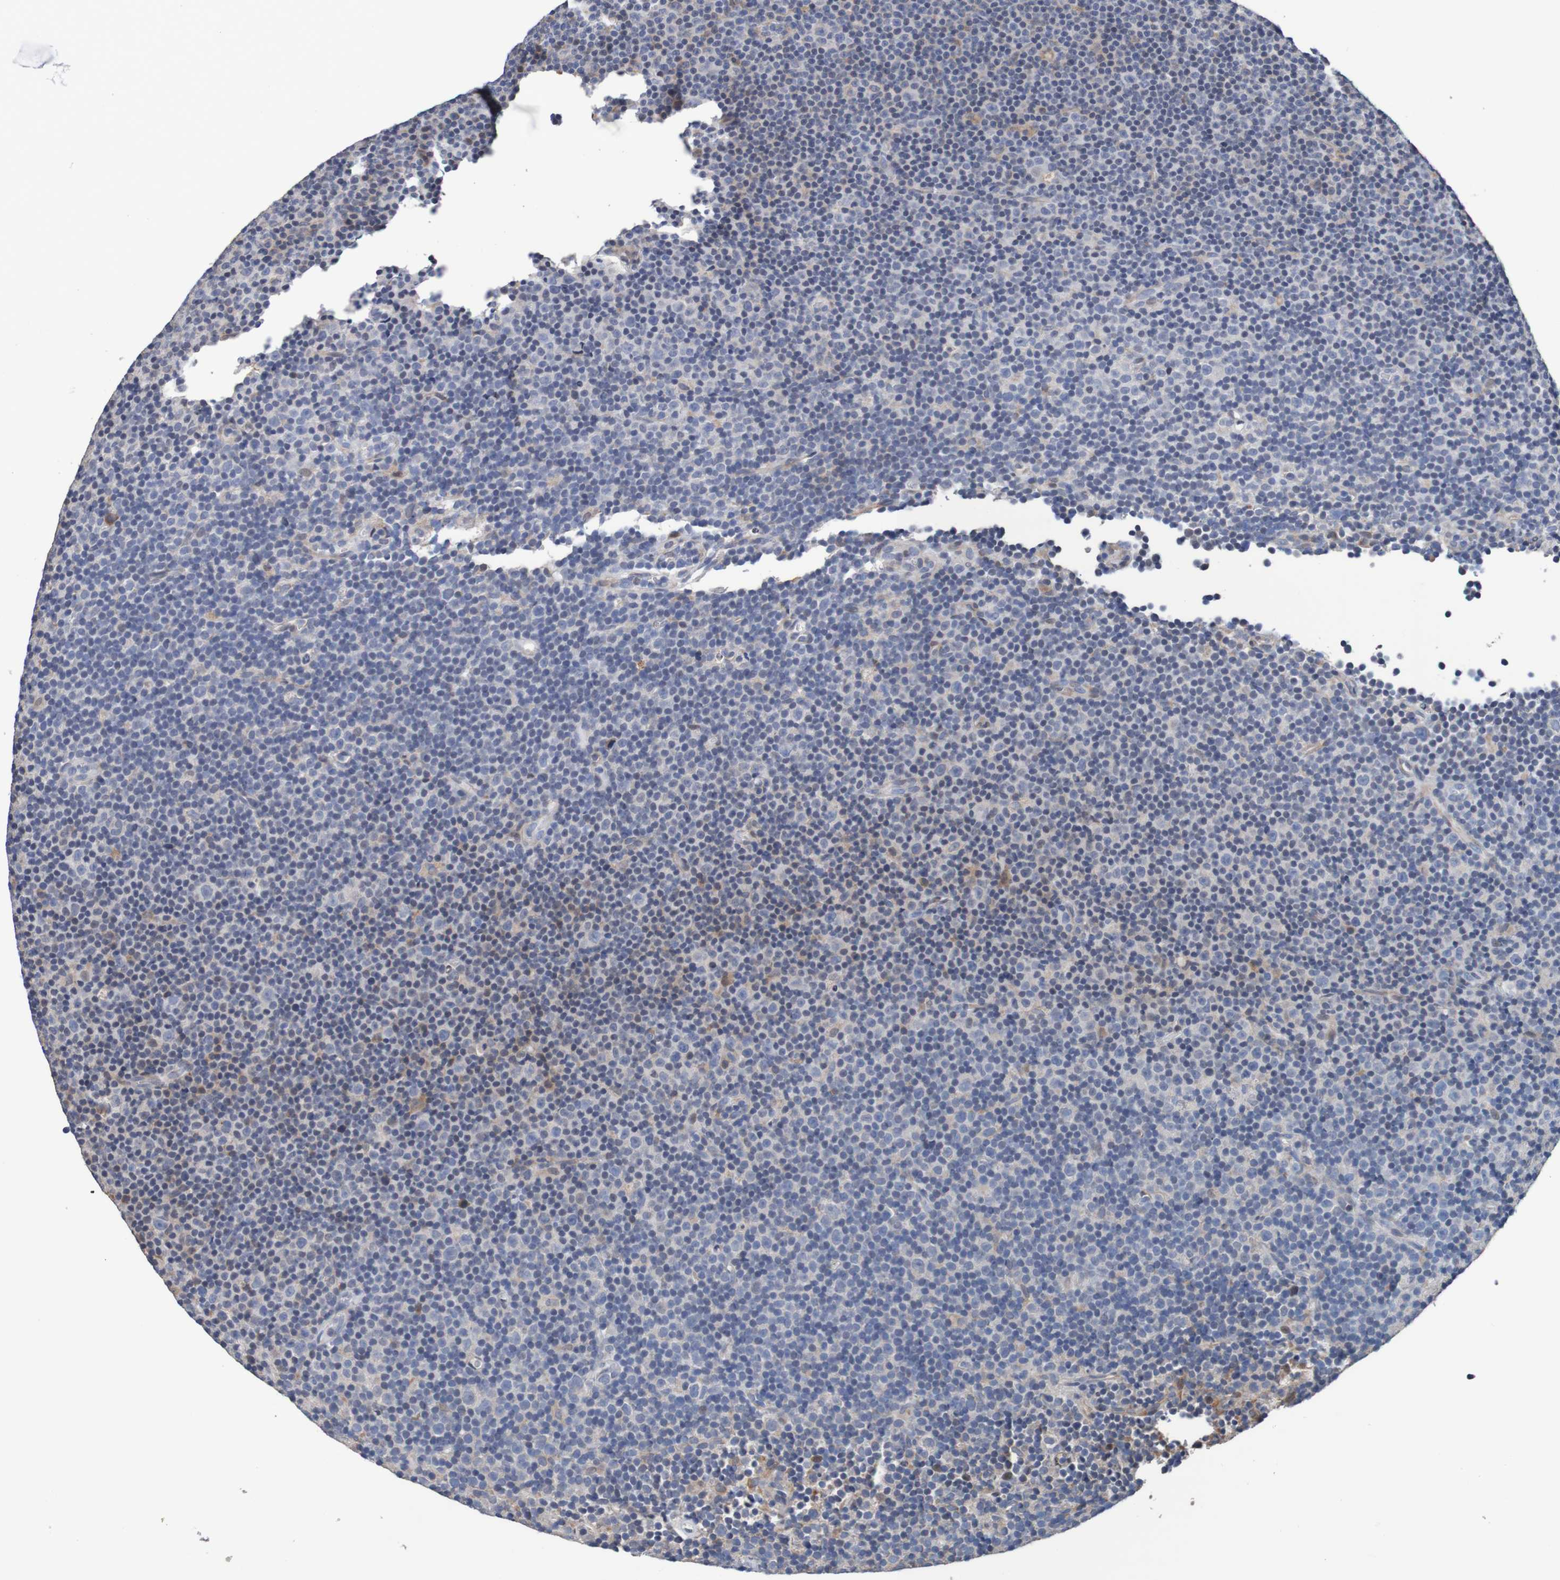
{"staining": {"intensity": "weak", "quantity": "<25%", "location": "cytoplasmic/membranous"}, "tissue": "lymphoma", "cell_type": "Tumor cells", "image_type": "cancer", "snomed": [{"axis": "morphology", "description": "Malignant lymphoma, non-Hodgkin's type, Low grade"}, {"axis": "topography", "description": "Lymph node"}], "caption": "This is an immunohistochemistry (IHC) histopathology image of human lymphoma. There is no expression in tumor cells.", "gene": "FIBP", "patient": {"sex": "female", "age": 67}}